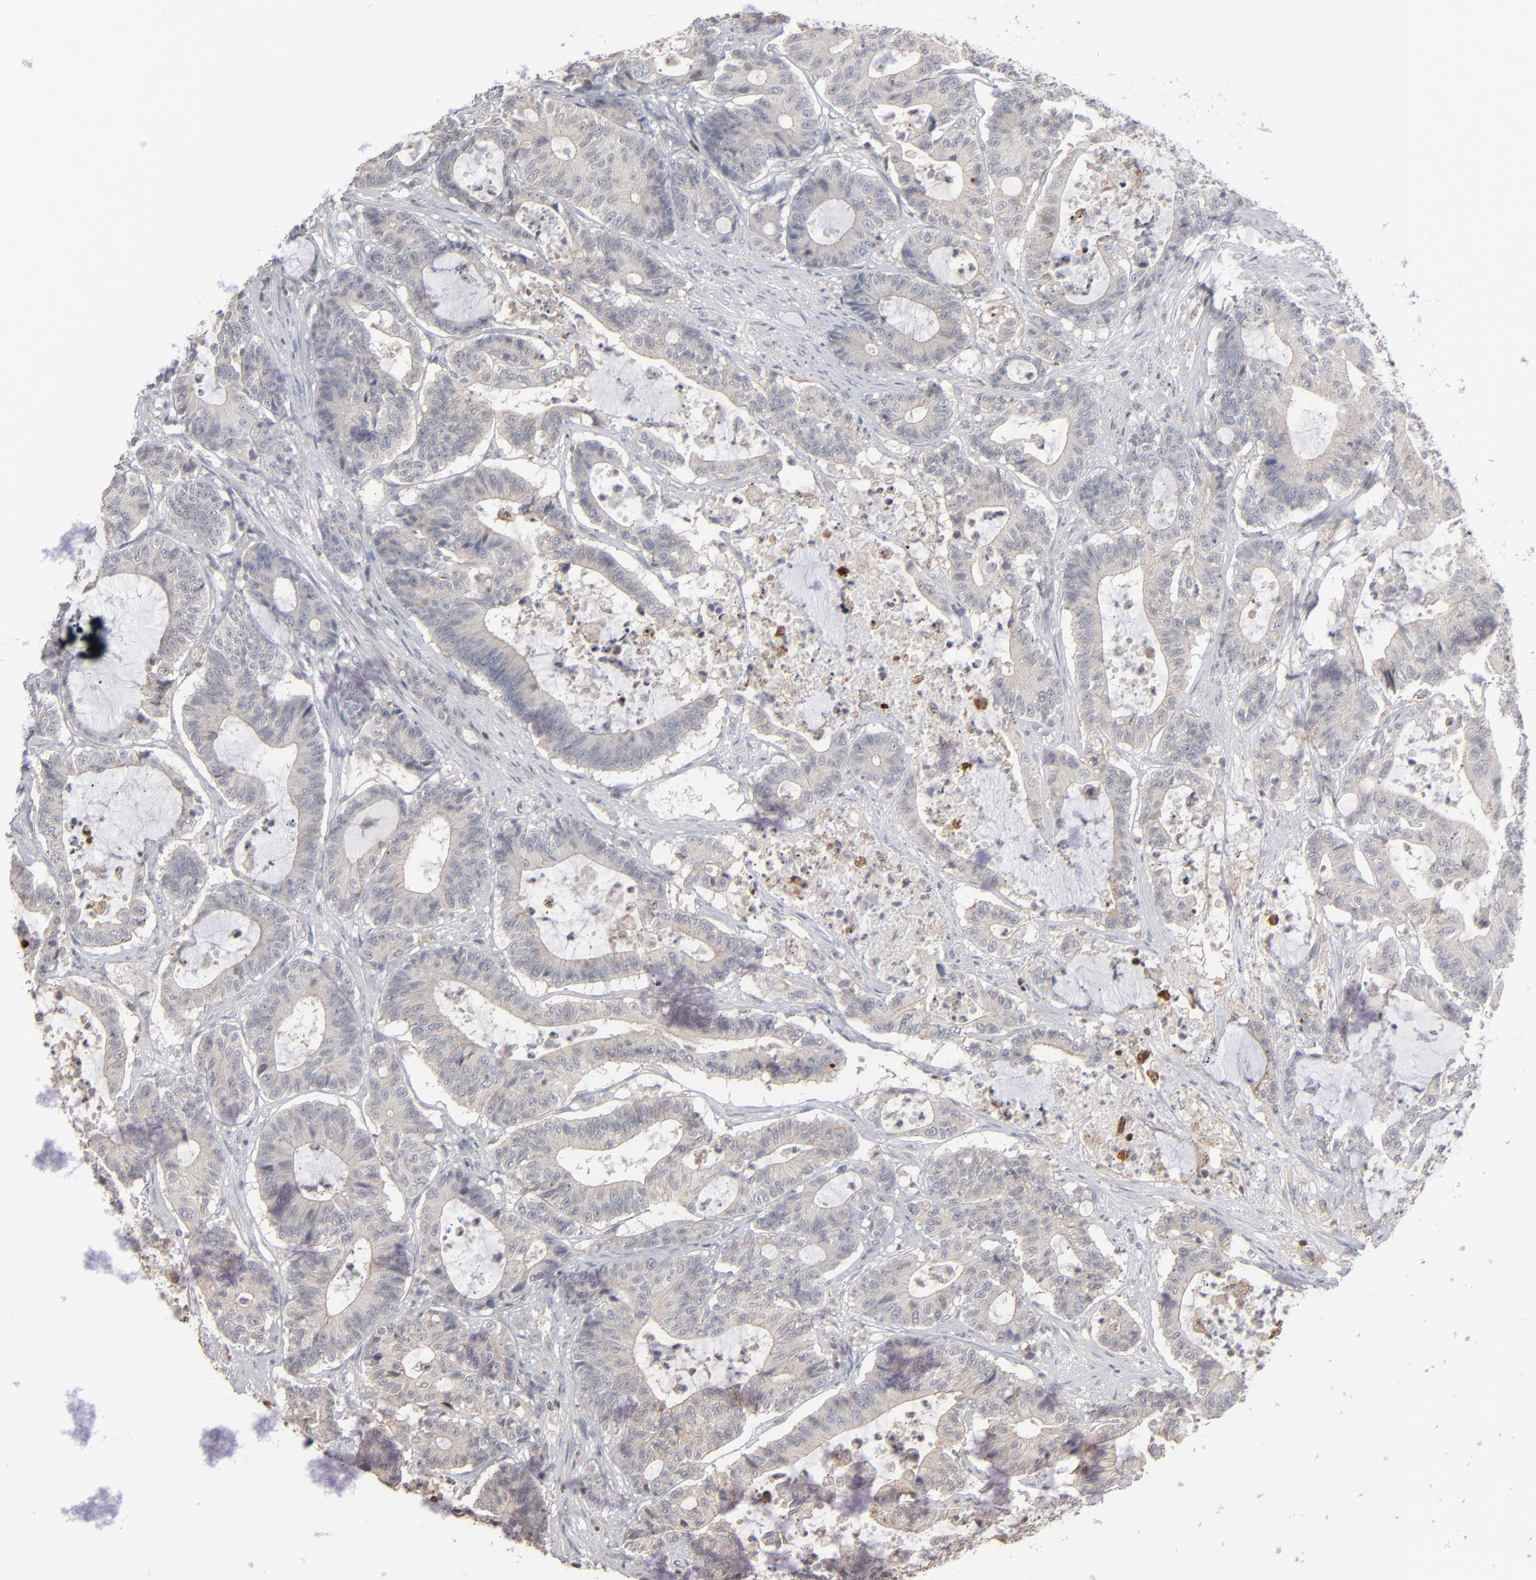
{"staining": {"intensity": "weak", "quantity": ">75%", "location": "cytoplasmic/membranous"}, "tissue": "colorectal cancer", "cell_type": "Tumor cells", "image_type": "cancer", "snomed": [{"axis": "morphology", "description": "Adenocarcinoma, NOS"}, {"axis": "topography", "description": "Colon"}], "caption": "Weak cytoplasmic/membranous expression for a protein is appreciated in approximately >75% of tumor cells of colorectal cancer (adenocarcinoma) using IHC.", "gene": "STAT4", "patient": {"sex": "female", "age": 84}}